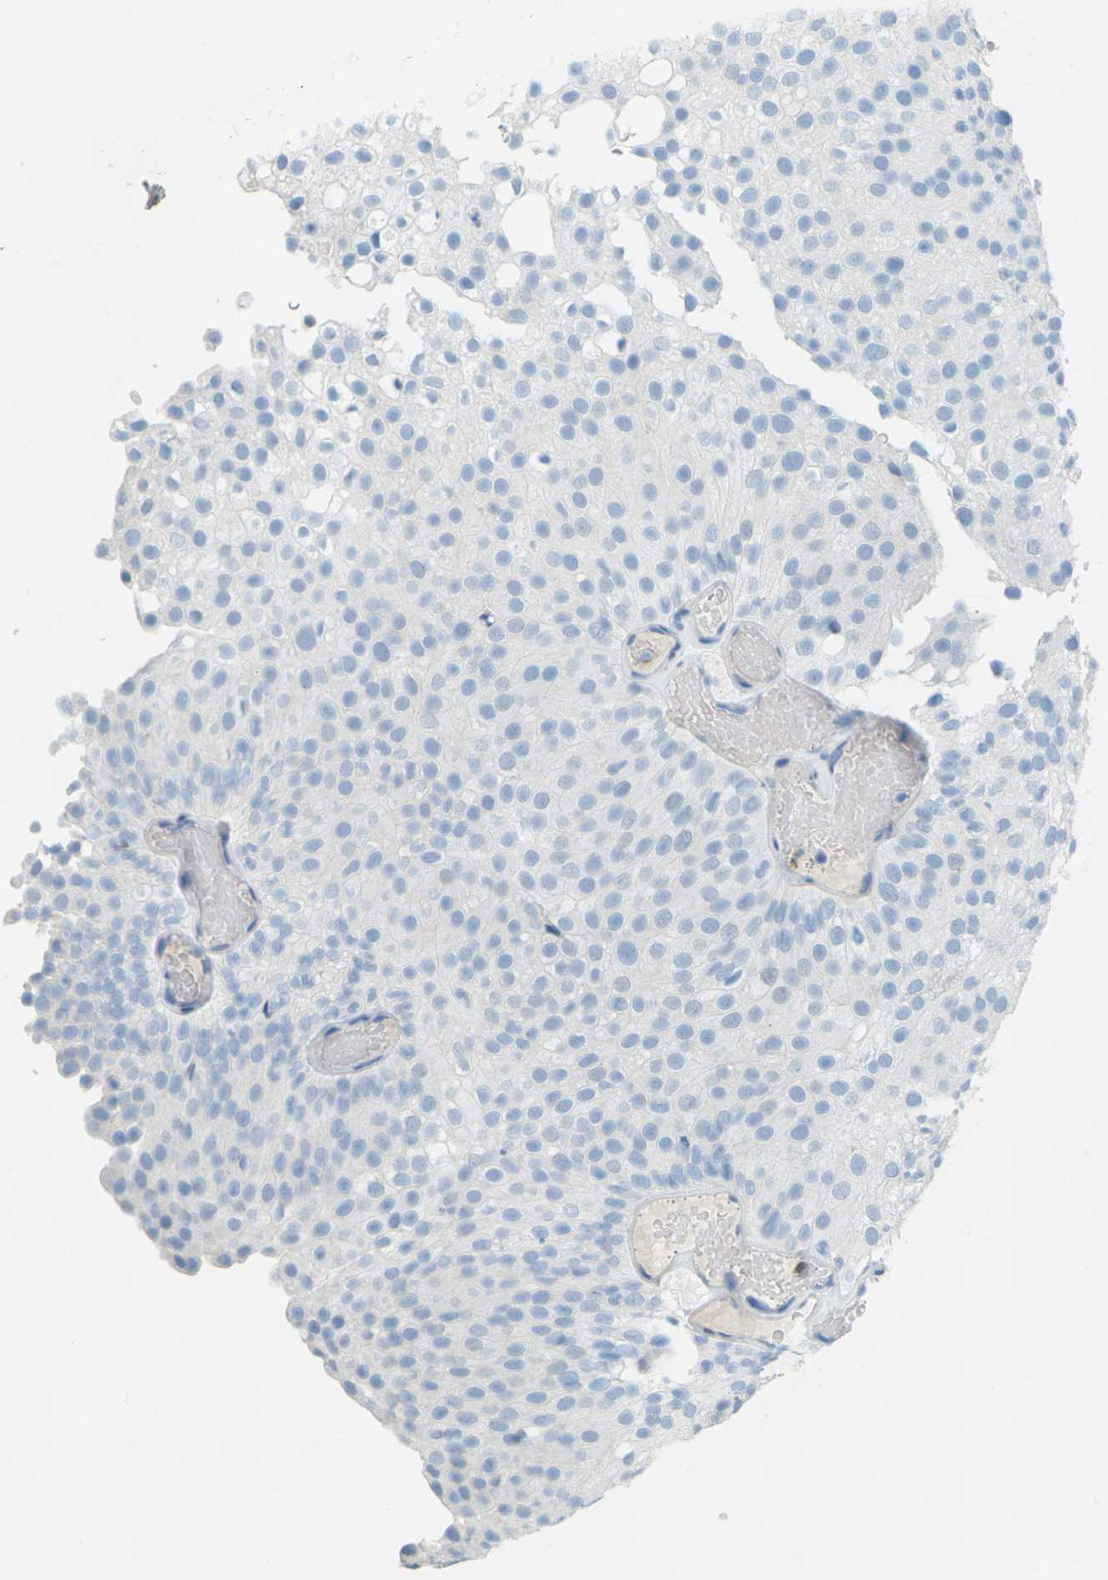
{"staining": {"intensity": "negative", "quantity": "none", "location": "none"}, "tissue": "urothelial cancer", "cell_type": "Tumor cells", "image_type": "cancer", "snomed": [{"axis": "morphology", "description": "Urothelial carcinoma, Low grade"}, {"axis": "topography", "description": "Urinary bladder"}], "caption": "Tumor cells are negative for brown protein staining in urothelial carcinoma (low-grade).", "gene": "CDH16", "patient": {"sex": "male", "age": 78}}